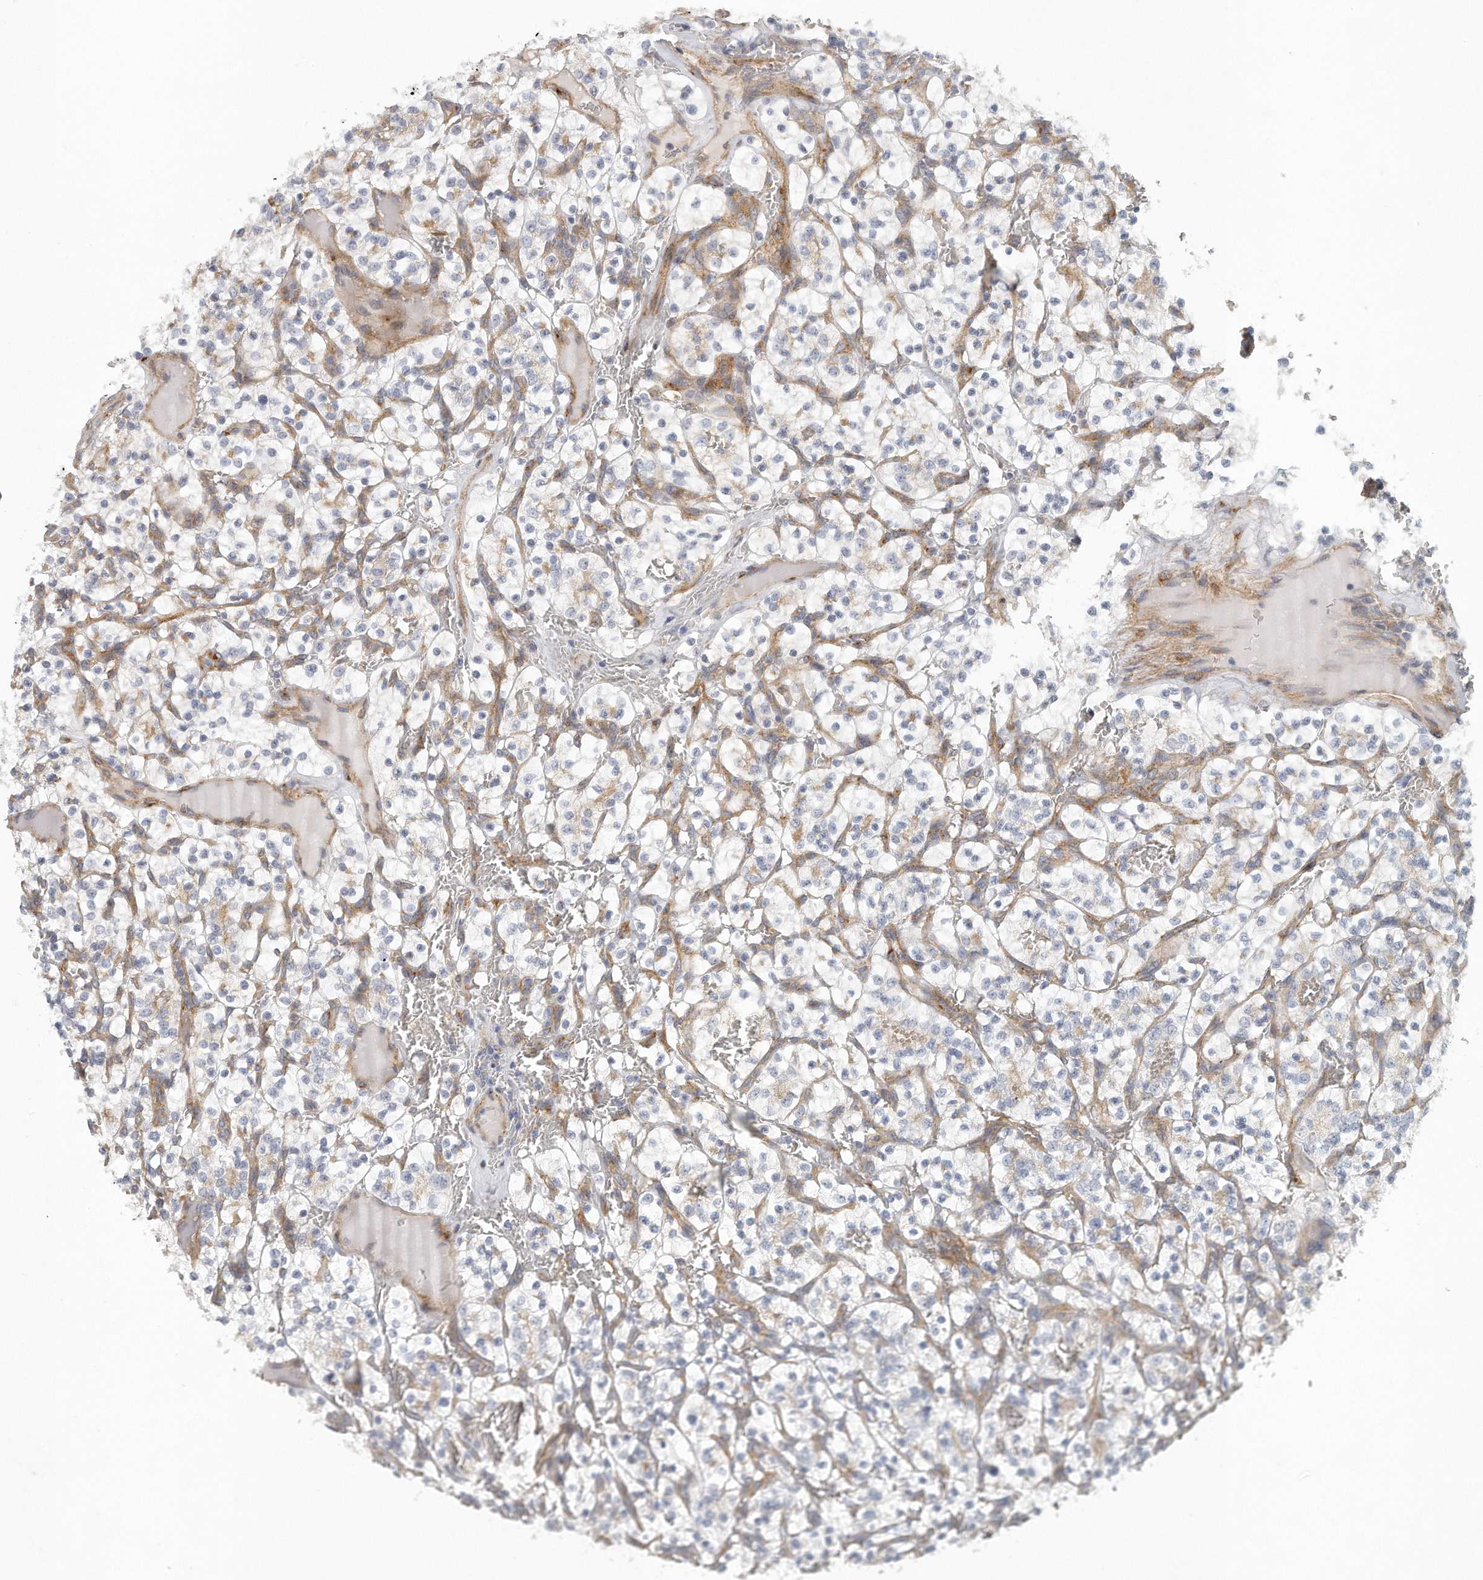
{"staining": {"intensity": "negative", "quantity": "none", "location": "none"}, "tissue": "renal cancer", "cell_type": "Tumor cells", "image_type": "cancer", "snomed": [{"axis": "morphology", "description": "Adenocarcinoma, NOS"}, {"axis": "topography", "description": "Kidney"}], "caption": "This is an immunohistochemistry micrograph of adenocarcinoma (renal). There is no expression in tumor cells.", "gene": "MTERF4", "patient": {"sex": "female", "age": 57}}